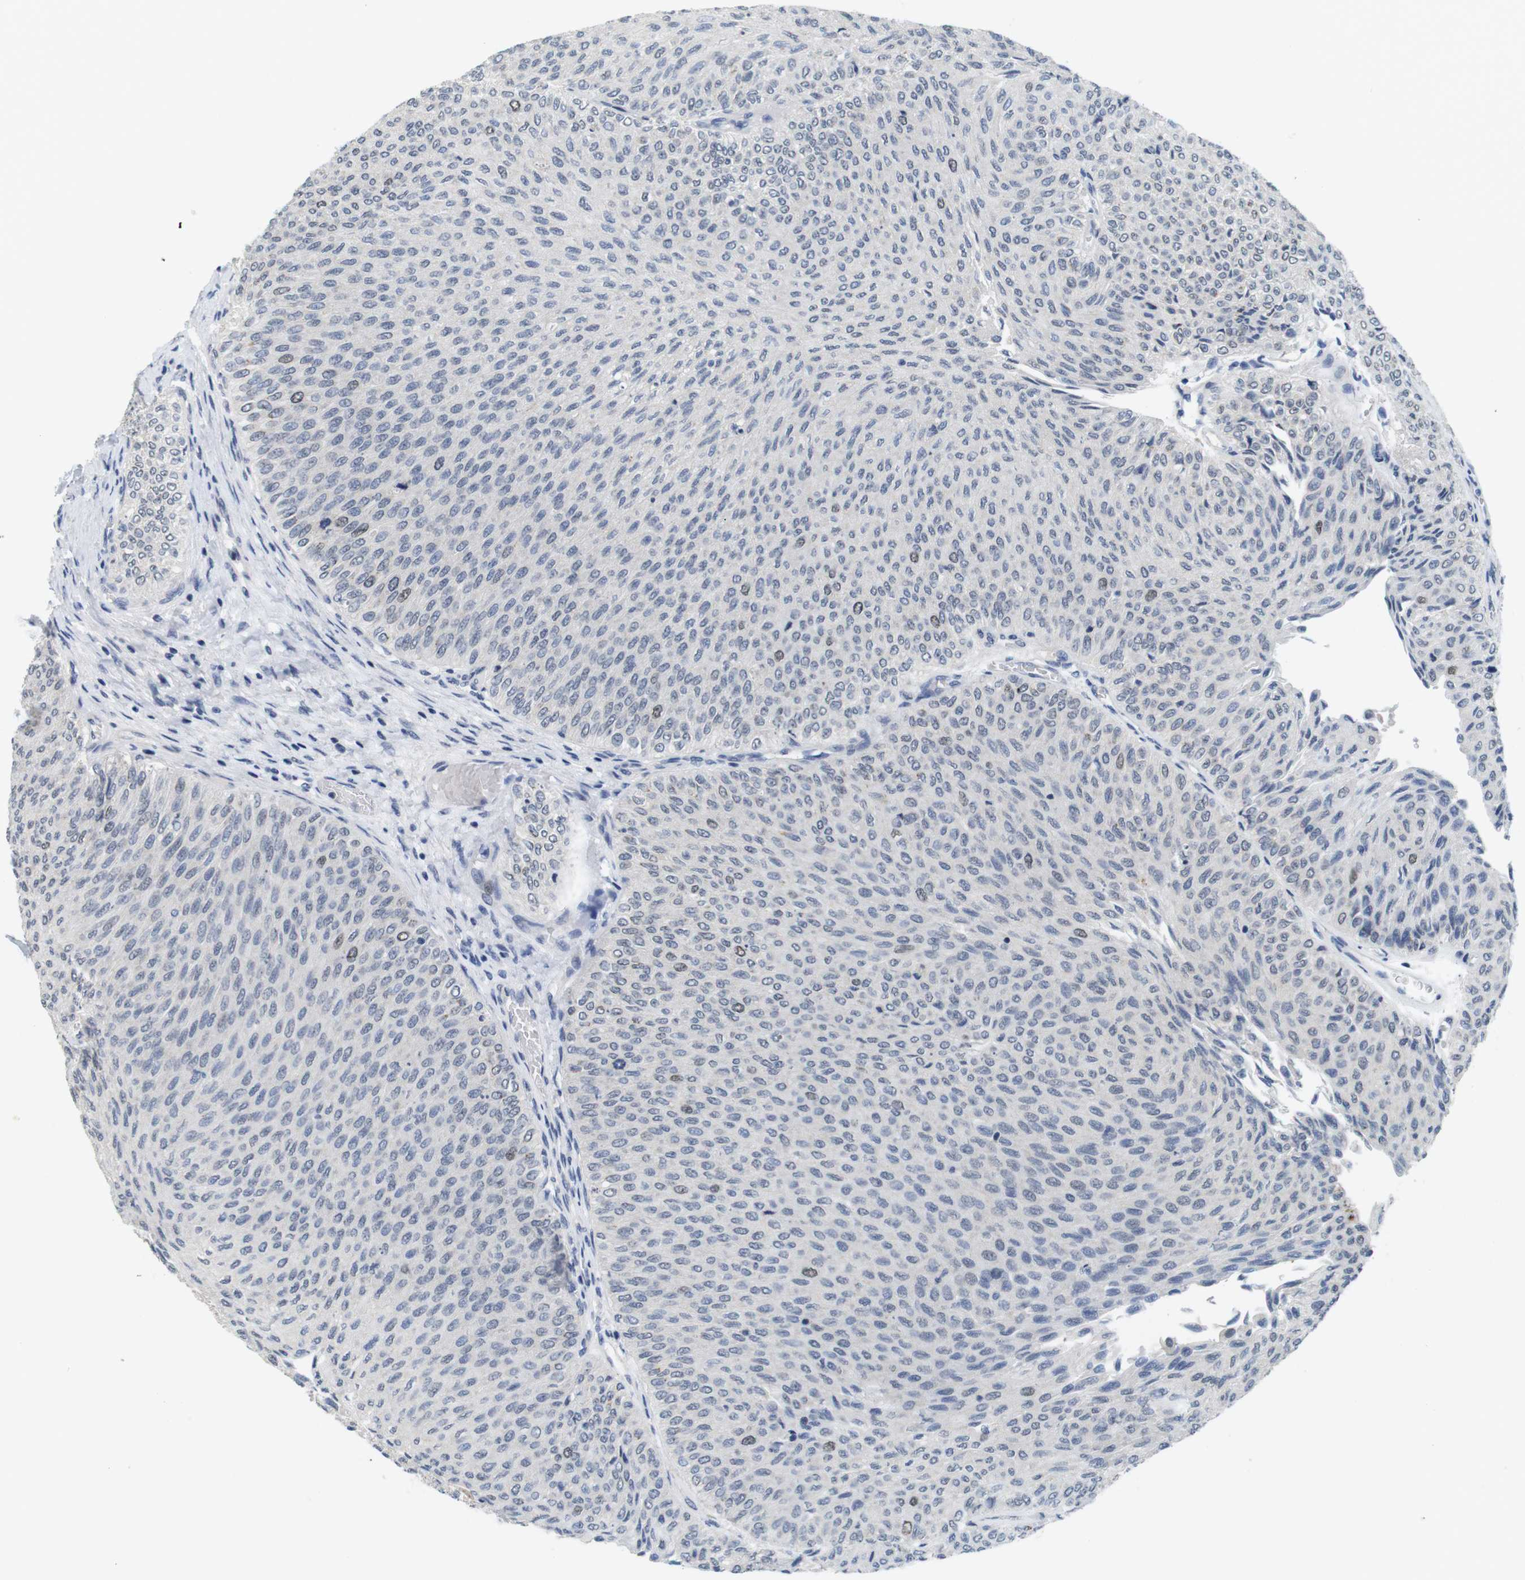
{"staining": {"intensity": "weak", "quantity": "<25%", "location": "nuclear"}, "tissue": "urothelial cancer", "cell_type": "Tumor cells", "image_type": "cancer", "snomed": [{"axis": "morphology", "description": "Urothelial carcinoma, Low grade"}, {"axis": "topography", "description": "Urinary bladder"}], "caption": "High power microscopy photomicrograph of an immunohistochemistry (IHC) histopathology image of urothelial cancer, revealing no significant staining in tumor cells.", "gene": "SKP2", "patient": {"sex": "male", "age": 78}}